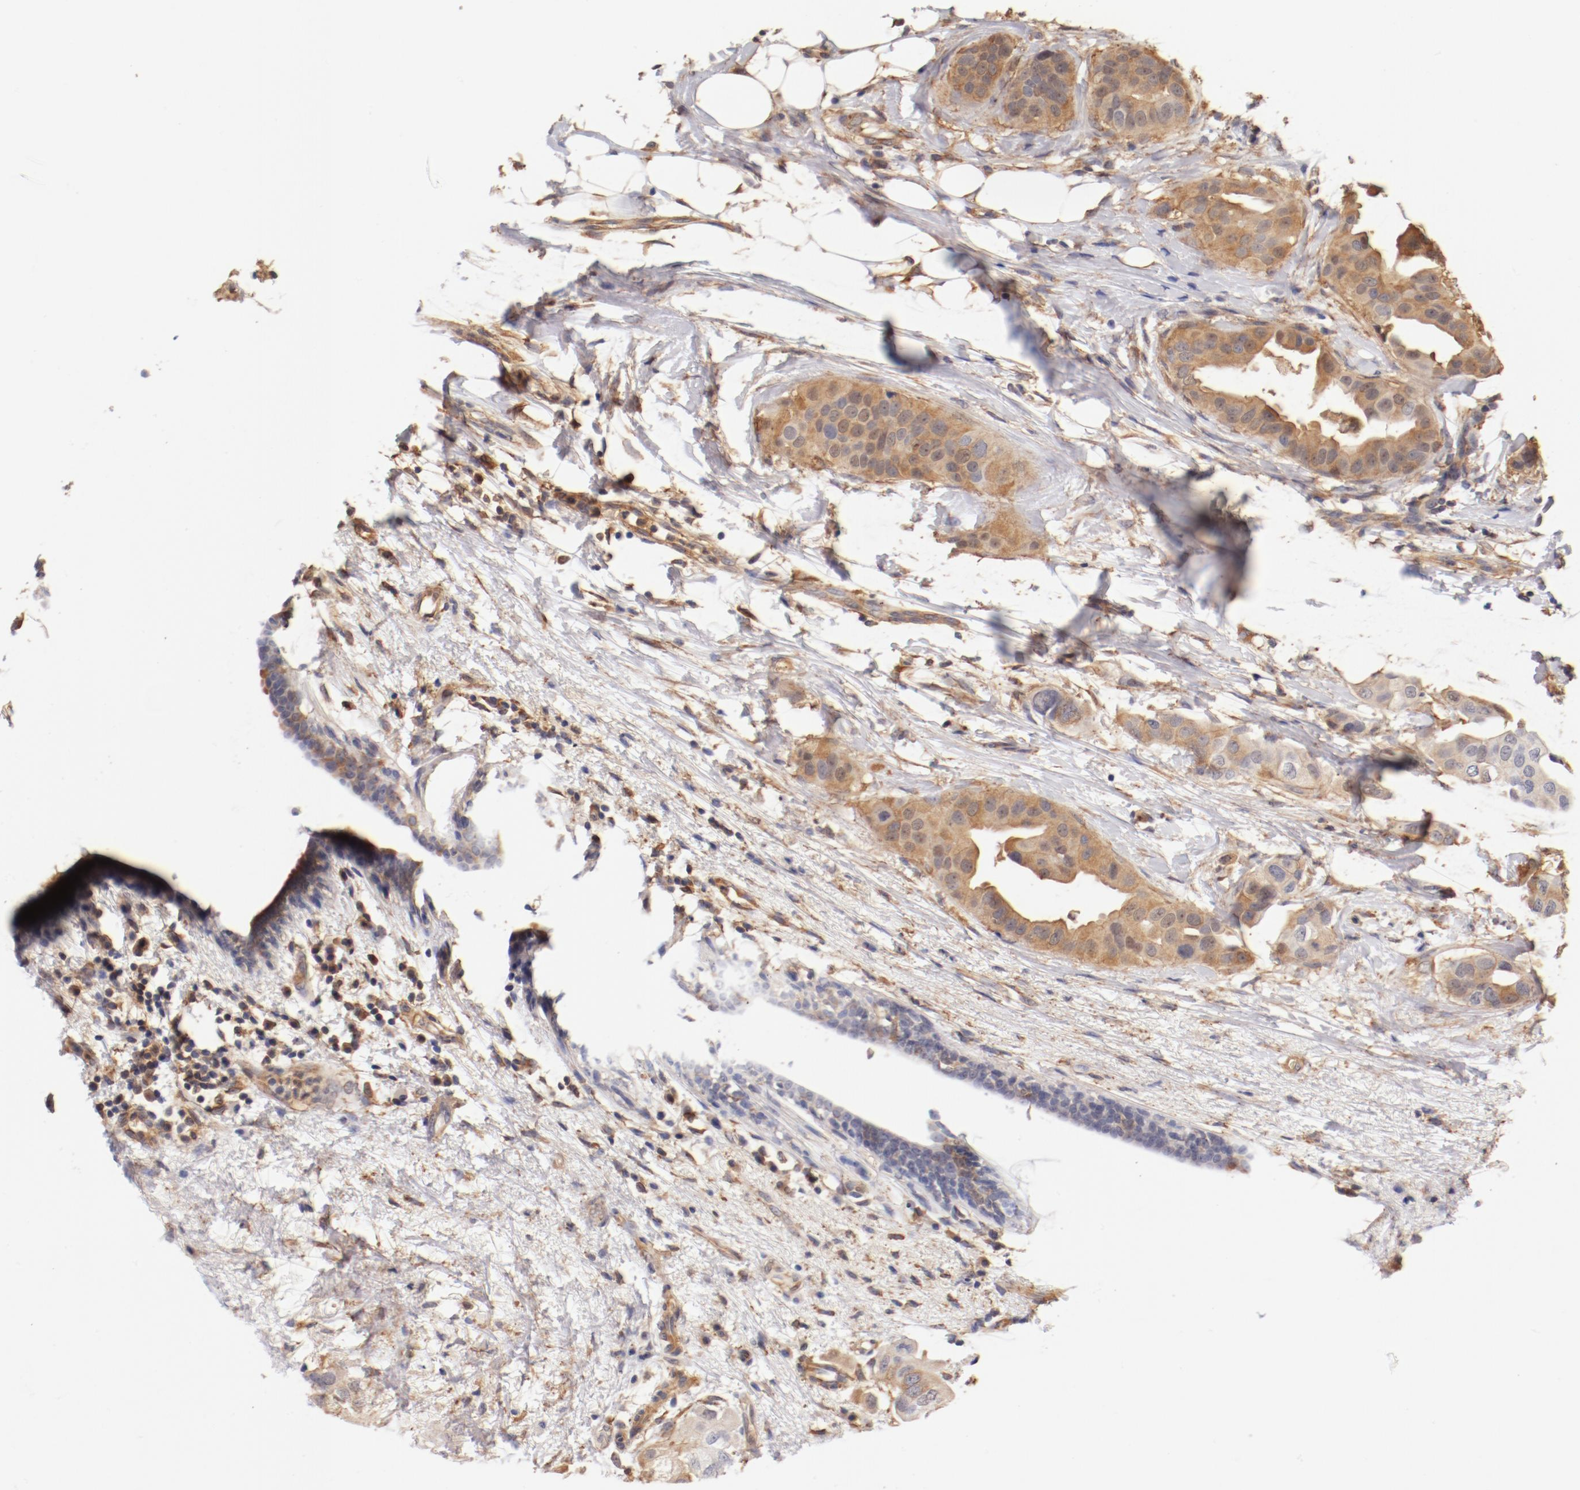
{"staining": {"intensity": "moderate", "quantity": ">75%", "location": "cytoplasmic/membranous"}, "tissue": "breast cancer", "cell_type": "Tumor cells", "image_type": "cancer", "snomed": [{"axis": "morphology", "description": "Duct carcinoma"}, {"axis": "topography", "description": "Breast"}], "caption": "Breast intraductal carcinoma stained with DAB immunohistochemistry (IHC) reveals medium levels of moderate cytoplasmic/membranous expression in about >75% of tumor cells.", "gene": "FCMR", "patient": {"sex": "female", "age": 40}}